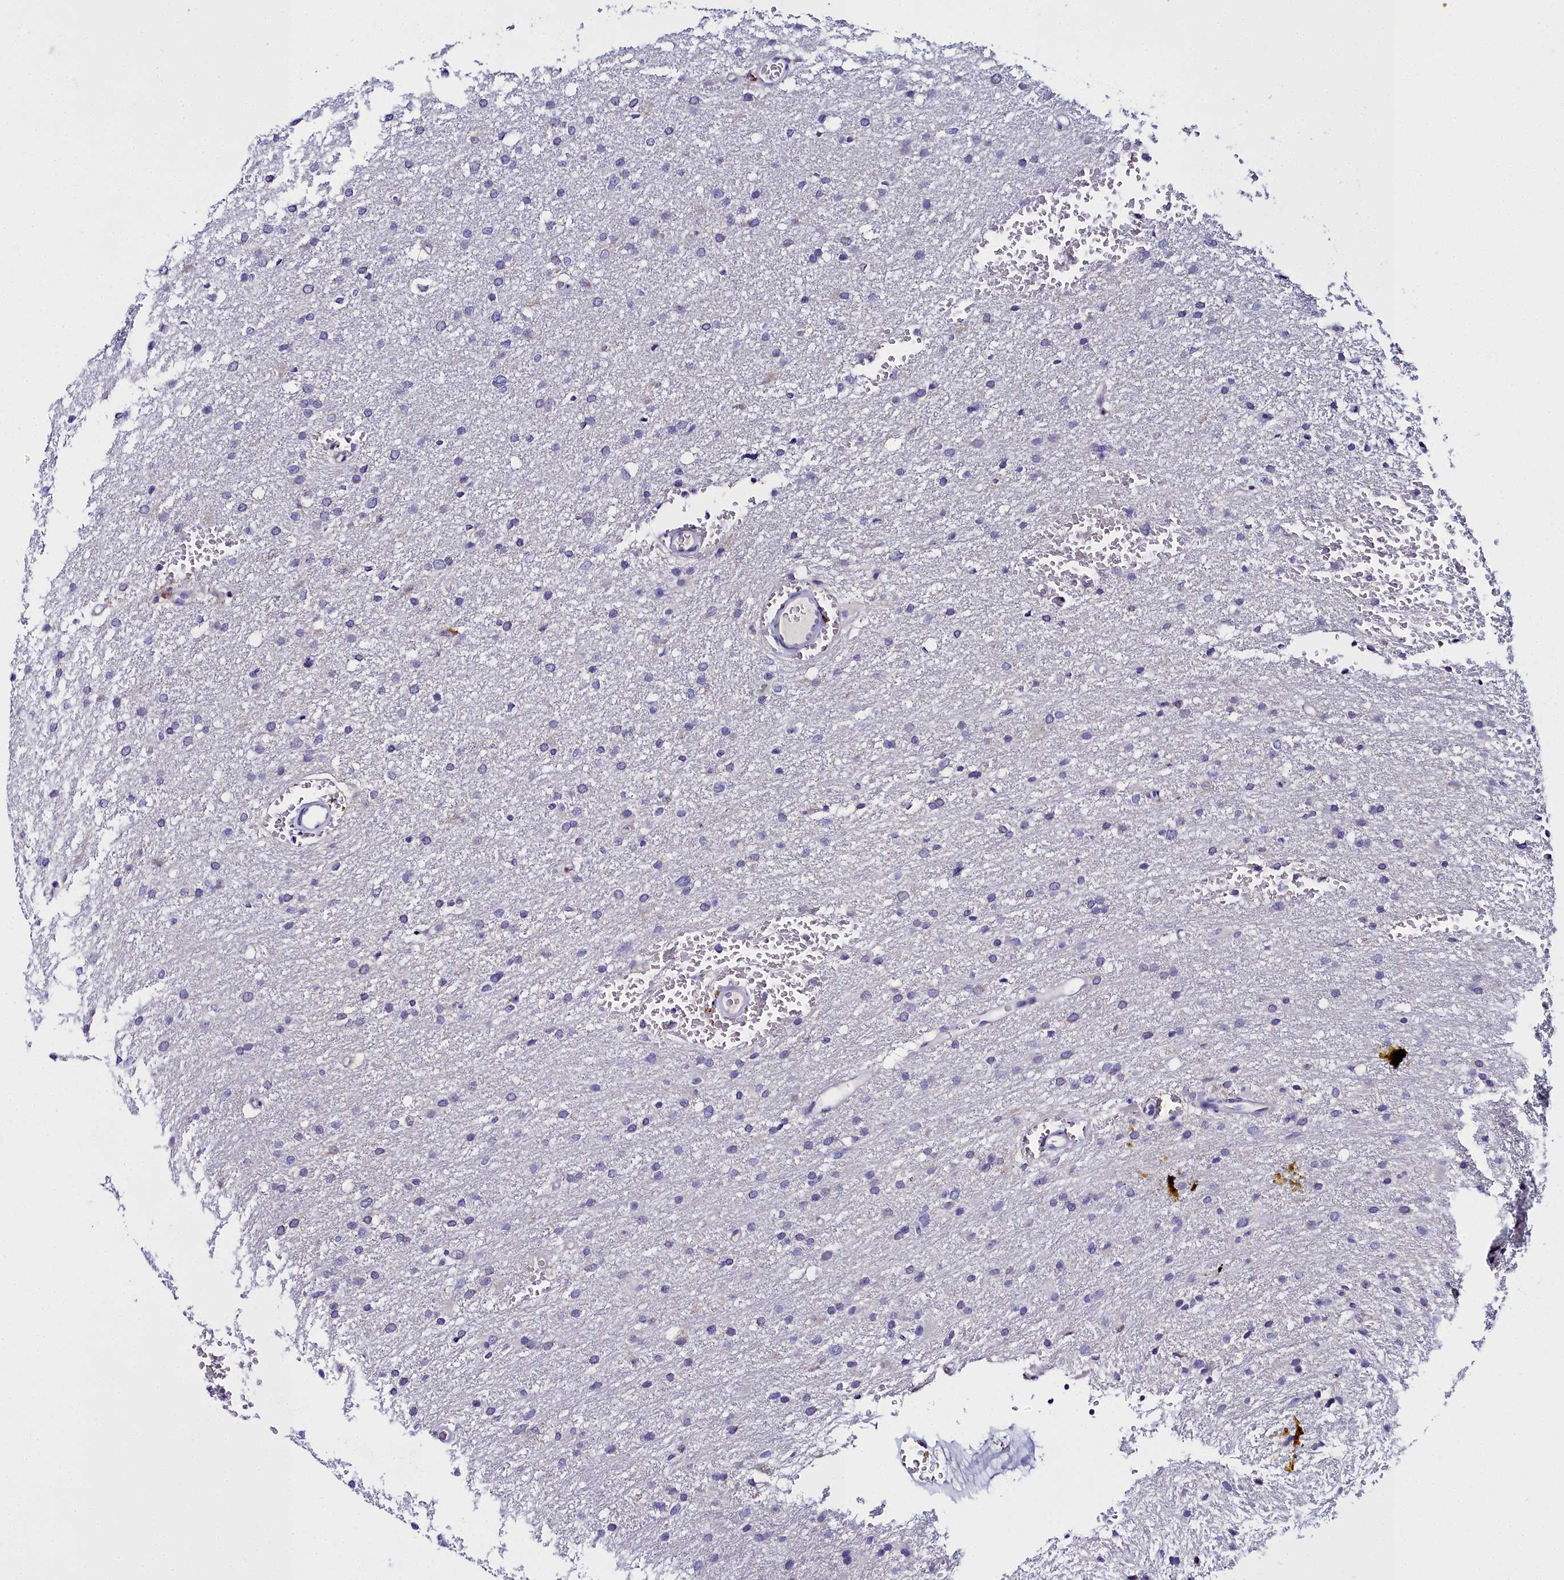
{"staining": {"intensity": "negative", "quantity": "none", "location": "none"}, "tissue": "glioma", "cell_type": "Tumor cells", "image_type": "cancer", "snomed": [{"axis": "morphology", "description": "Glioma, malignant, High grade"}, {"axis": "topography", "description": "Cerebral cortex"}], "caption": "A high-resolution micrograph shows IHC staining of malignant glioma (high-grade), which exhibits no significant positivity in tumor cells. (Stains: DAB immunohistochemistry with hematoxylin counter stain, Microscopy: brightfield microscopy at high magnification).", "gene": "ELAPOR2", "patient": {"sex": "female", "age": 36}}